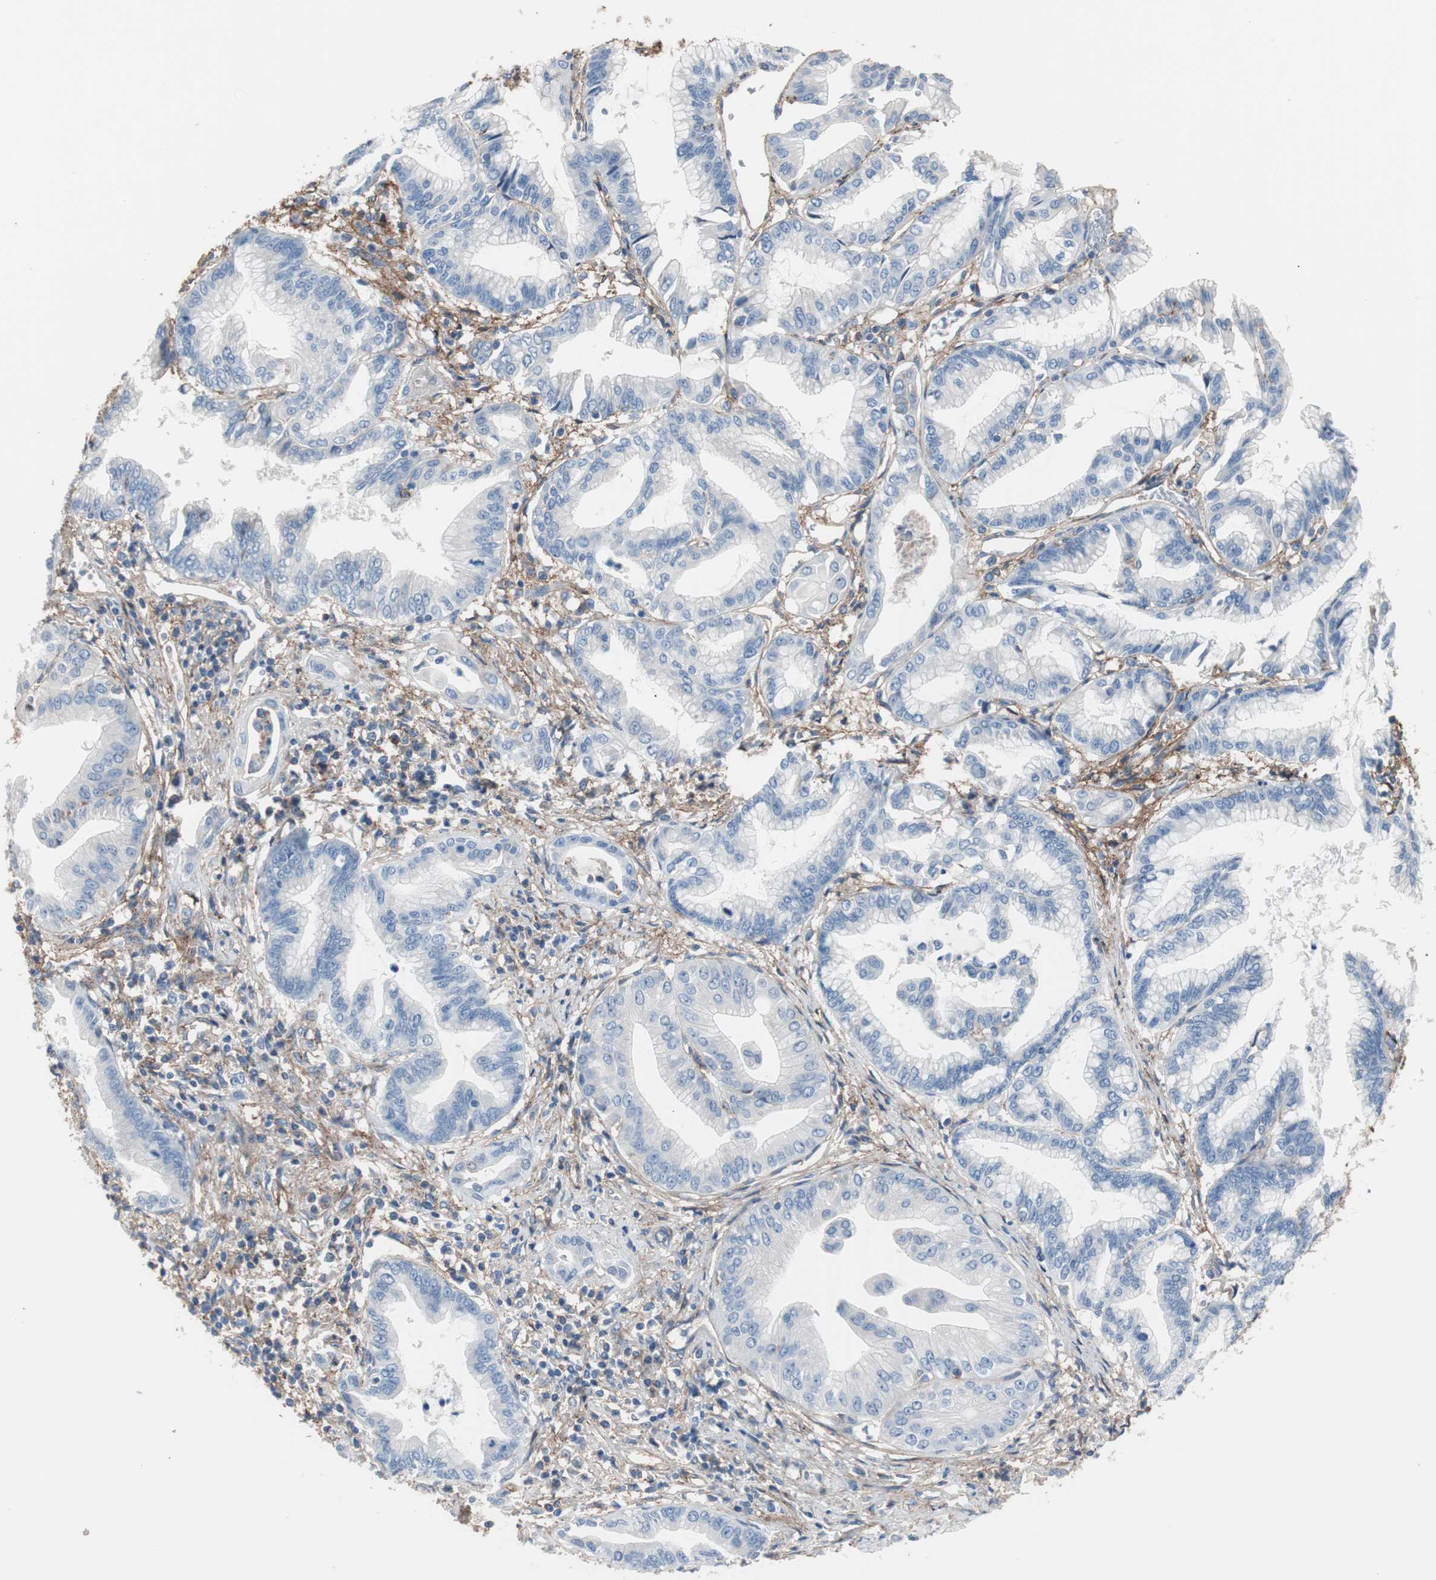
{"staining": {"intensity": "negative", "quantity": "none", "location": "none"}, "tissue": "pancreatic cancer", "cell_type": "Tumor cells", "image_type": "cancer", "snomed": [{"axis": "morphology", "description": "Adenocarcinoma, NOS"}, {"axis": "topography", "description": "Pancreas"}], "caption": "An immunohistochemistry (IHC) photomicrograph of pancreatic cancer (adenocarcinoma) is shown. There is no staining in tumor cells of pancreatic cancer (adenocarcinoma). The staining was performed using DAB (3,3'-diaminobenzidine) to visualize the protein expression in brown, while the nuclei were stained in blue with hematoxylin (Magnification: 20x).", "gene": "CD81", "patient": {"sex": "female", "age": 64}}